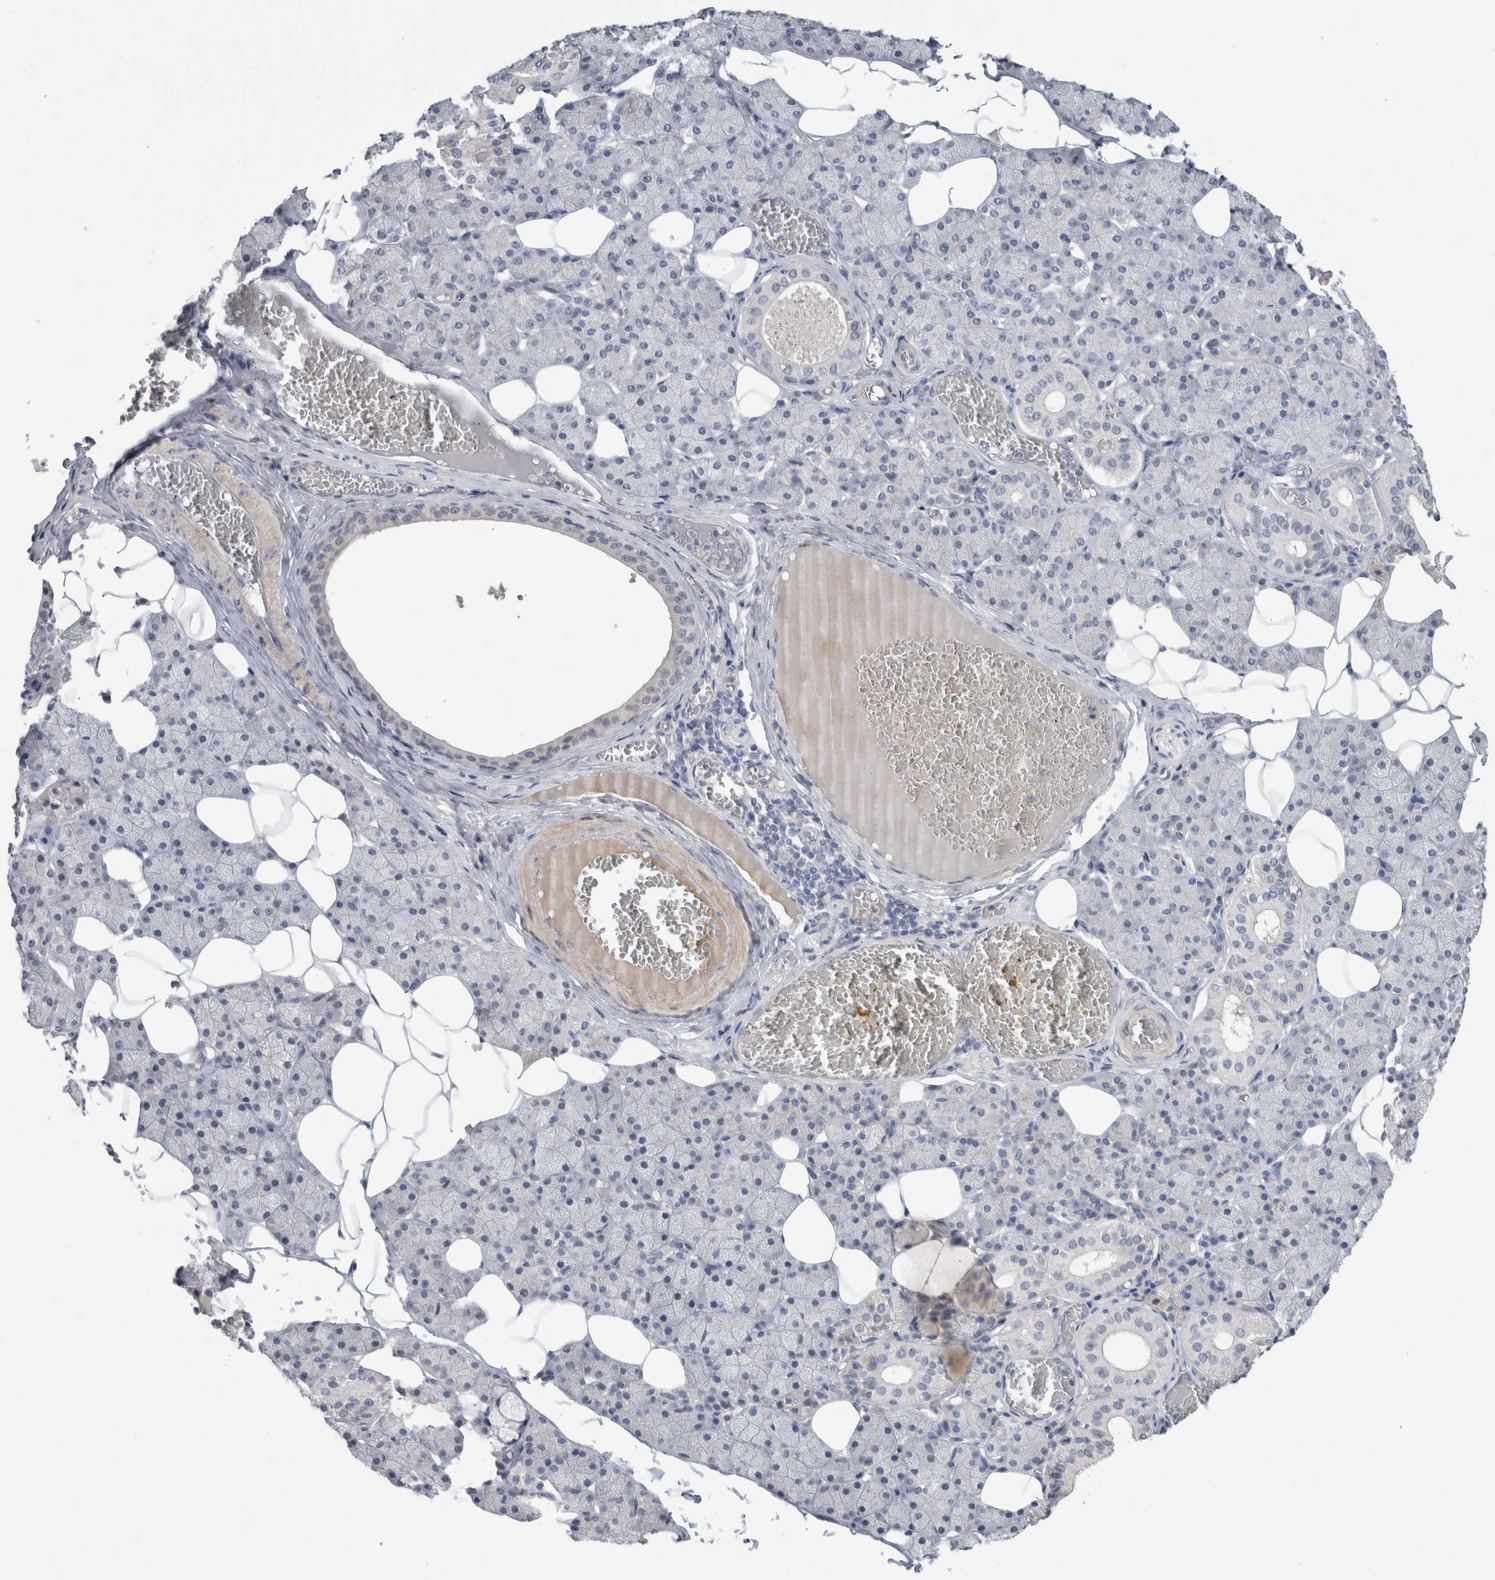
{"staining": {"intensity": "negative", "quantity": "none", "location": "none"}, "tissue": "salivary gland", "cell_type": "Glandular cells", "image_type": "normal", "snomed": [{"axis": "morphology", "description": "Normal tissue, NOS"}, {"axis": "topography", "description": "Salivary gland"}], "caption": "A histopathology image of human salivary gland is negative for staining in glandular cells.", "gene": "ADAM2", "patient": {"sex": "female", "age": 33}}